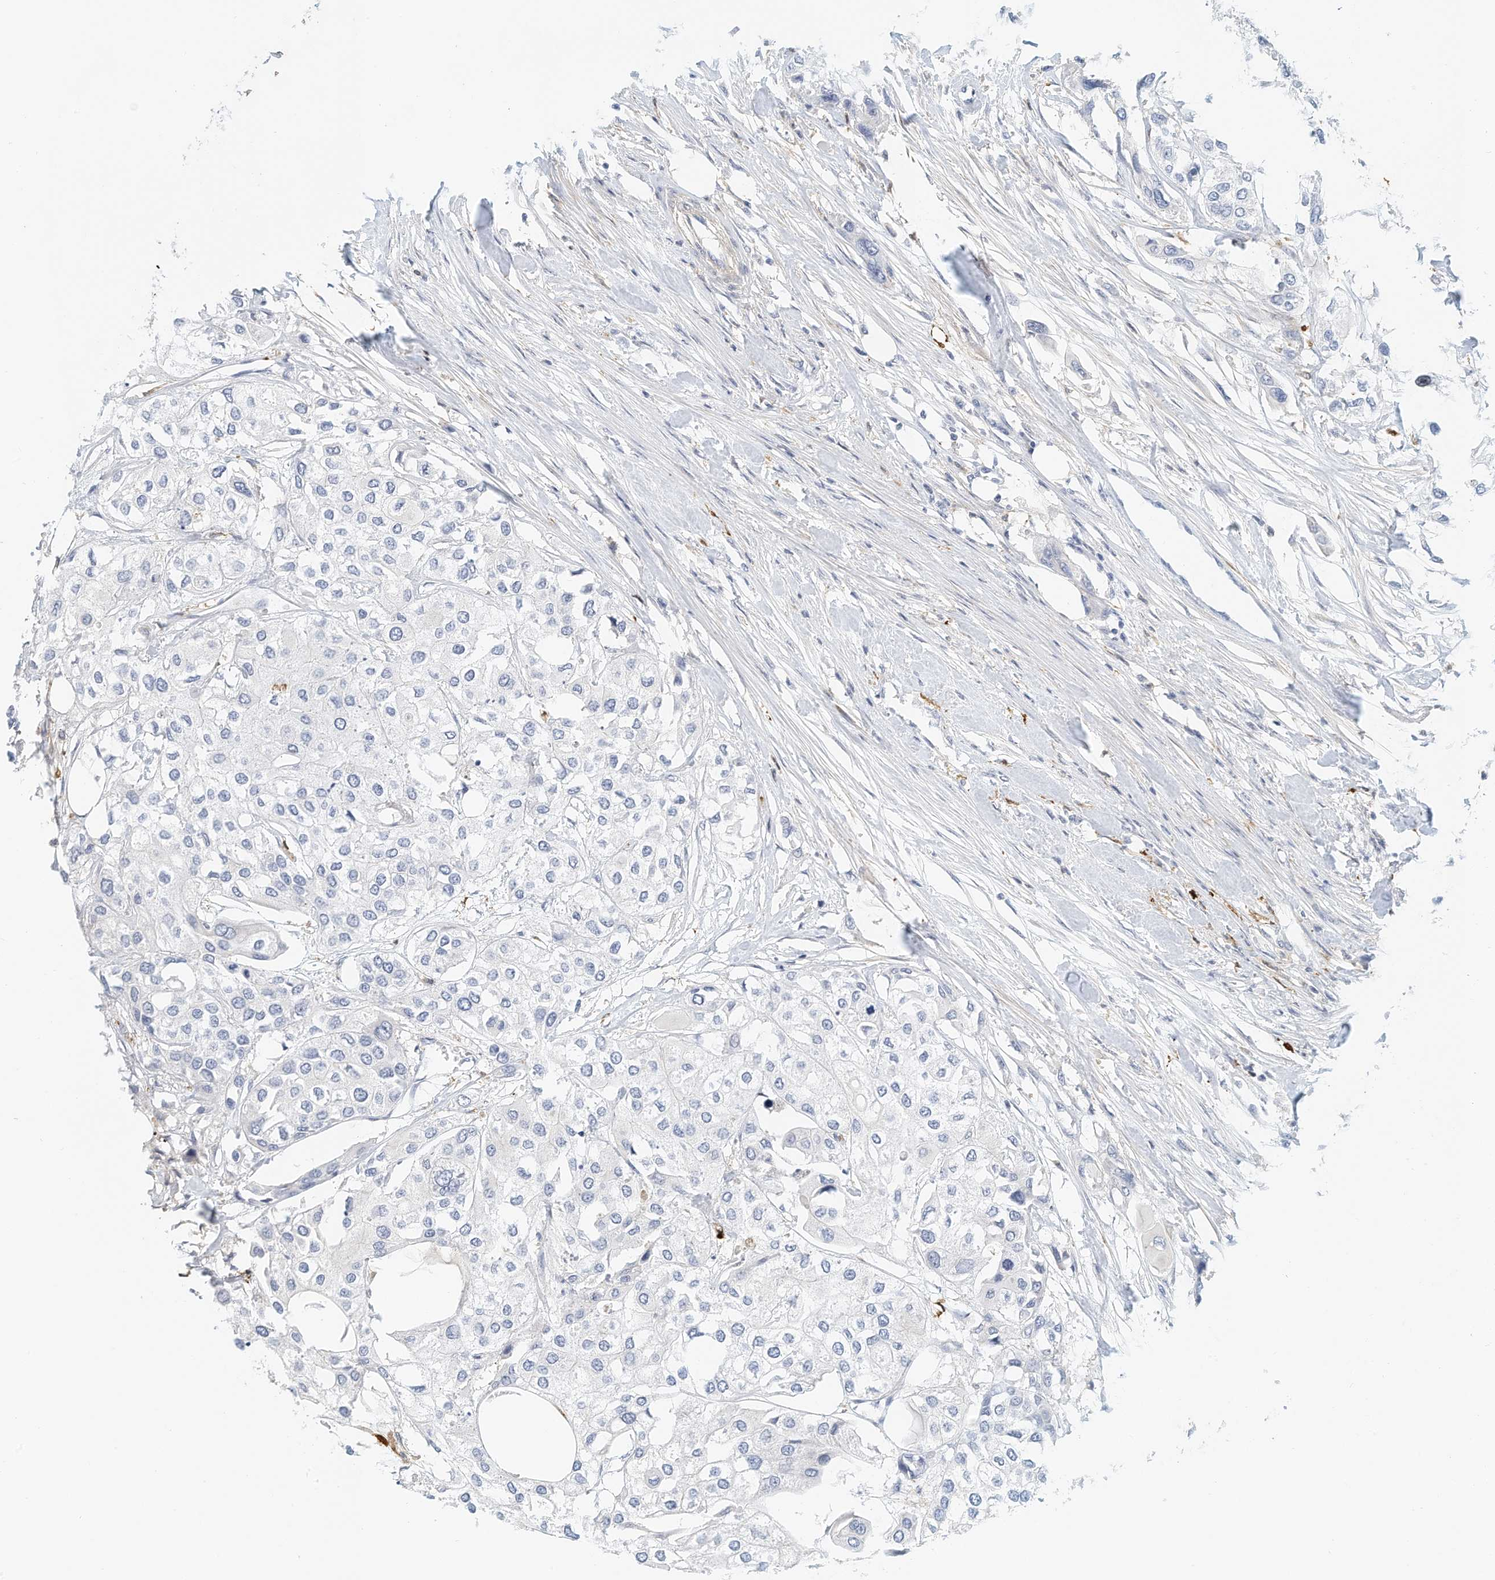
{"staining": {"intensity": "negative", "quantity": "none", "location": "none"}, "tissue": "urothelial cancer", "cell_type": "Tumor cells", "image_type": "cancer", "snomed": [{"axis": "morphology", "description": "Urothelial carcinoma, High grade"}, {"axis": "topography", "description": "Urinary bladder"}], "caption": "This is a histopathology image of immunohistochemistry staining of urothelial cancer, which shows no positivity in tumor cells.", "gene": "MICAL1", "patient": {"sex": "male", "age": 64}}